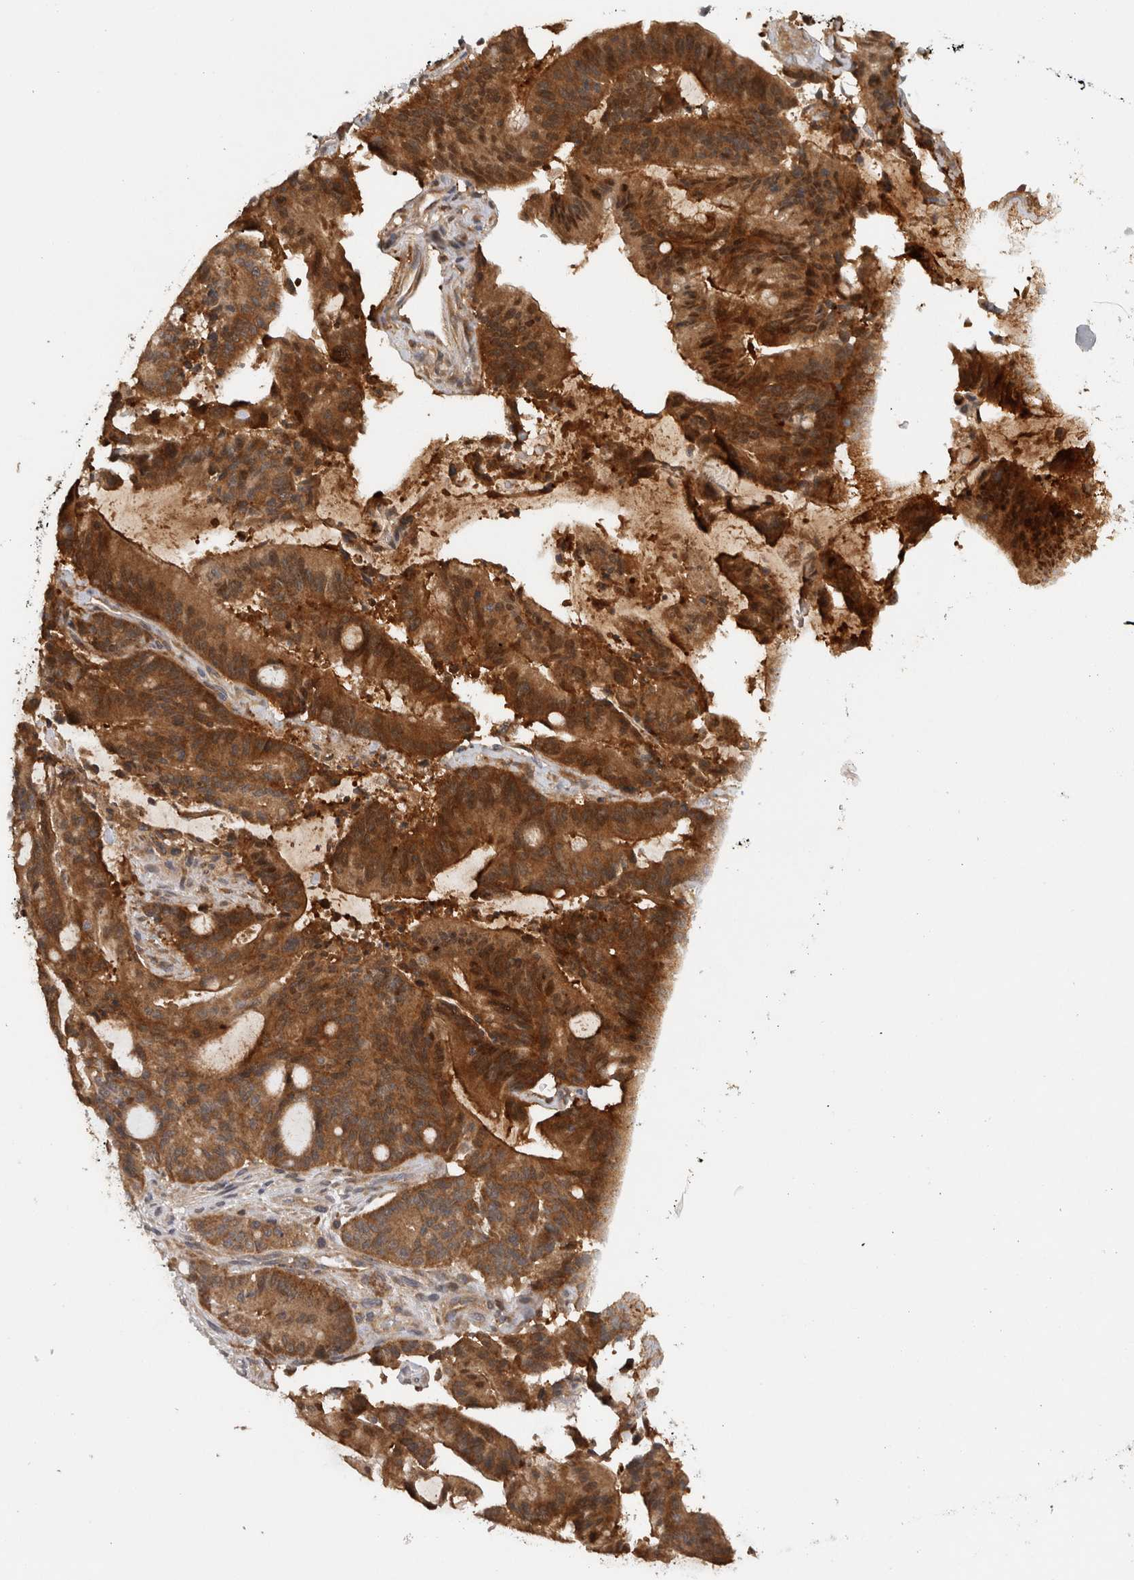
{"staining": {"intensity": "strong", "quantity": ">75%", "location": "cytoplasmic/membranous"}, "tissue": "liver cancer", "cell_type": "Tumor cells", "image_type": "cancer", "snomed": [{"axis": "morphology", "description": "Normal tissue, NOS"}, {"axis": "morphology", "description": "Cholangiocarcinoma"}, {"axis": "topography", "description": "Liver"}, {"axis": "topography", "description": "Peripheral nerve tissue"}], "caption": "An IHC photomicrograph of tumor tissue is shown. Protein staining in brown shows strong cytoplasmic/membranous positivity in liver cancer (cholangiocarcinoma) within tumor cells.", "gene": "ACAT2", "patient": {"sex": "female", "age": 73}}